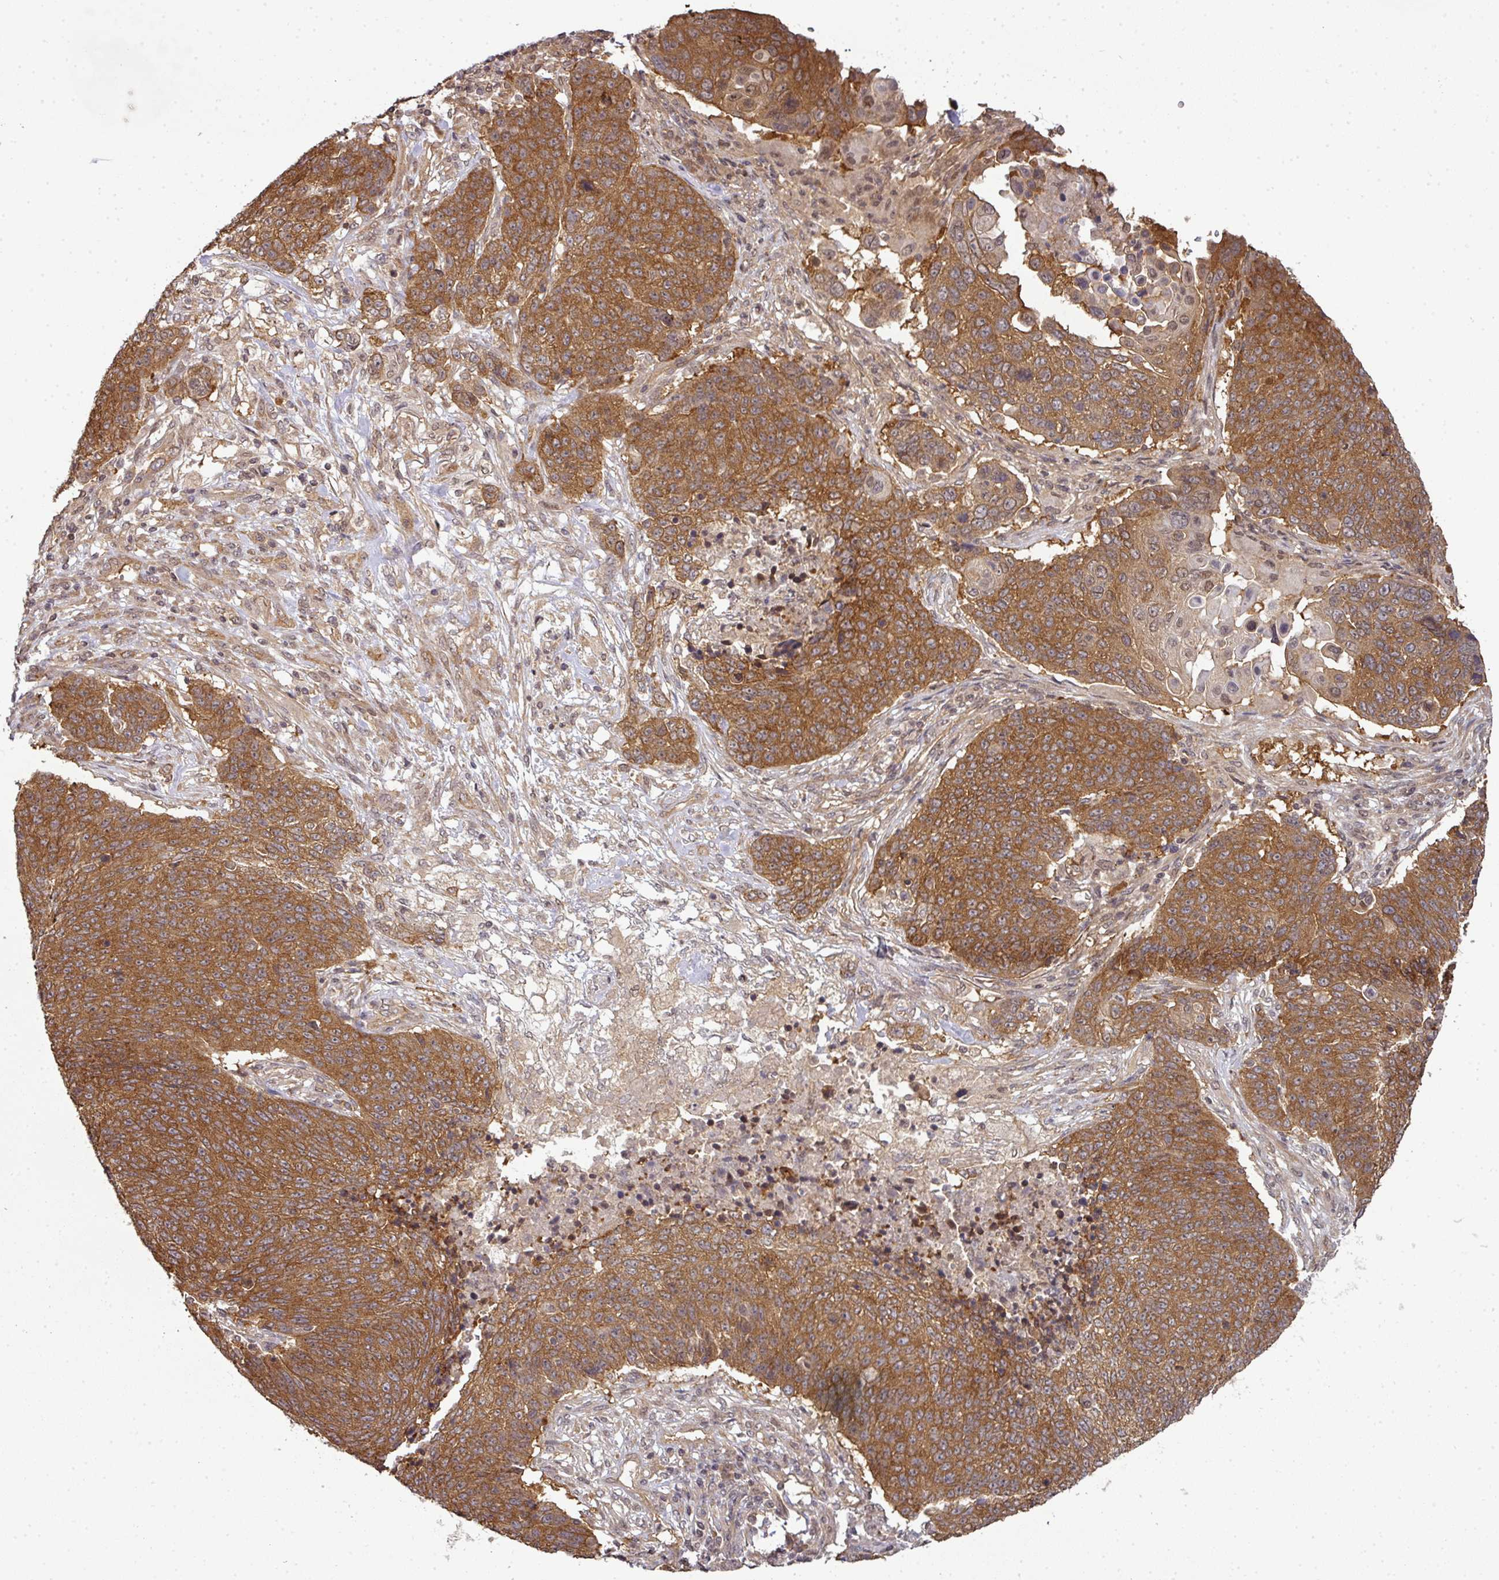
{"staining": {"intensity": "strong", "quantity": ">75%", "location": "cytoplasmic/membranous"}, "tissue": "lung cancer", "cell_type": "Tumor cells", "image_type": "cancer", "snomed": [{"axis": "morphology", "description": "Normal tissue, NOS"}, {"axis": "morphology", "description": "Squamous cell carcinoma, NOS"}, {"axis": "topography", "description": "Lymph node"}, {"axis": "topography", "description": "Lung"}], "caption": "Immunohistochemistry (IHC) (DAB (3,3'-diaminobenzidine)) staining of human lung cancer (squamous cell carcinoma) reveals strong cytoplasmic/membranous protein positivity in about >75% of tumor cells.", "gene": "ANKRD18A", "patient": {"sex": "male", "age": 66}}